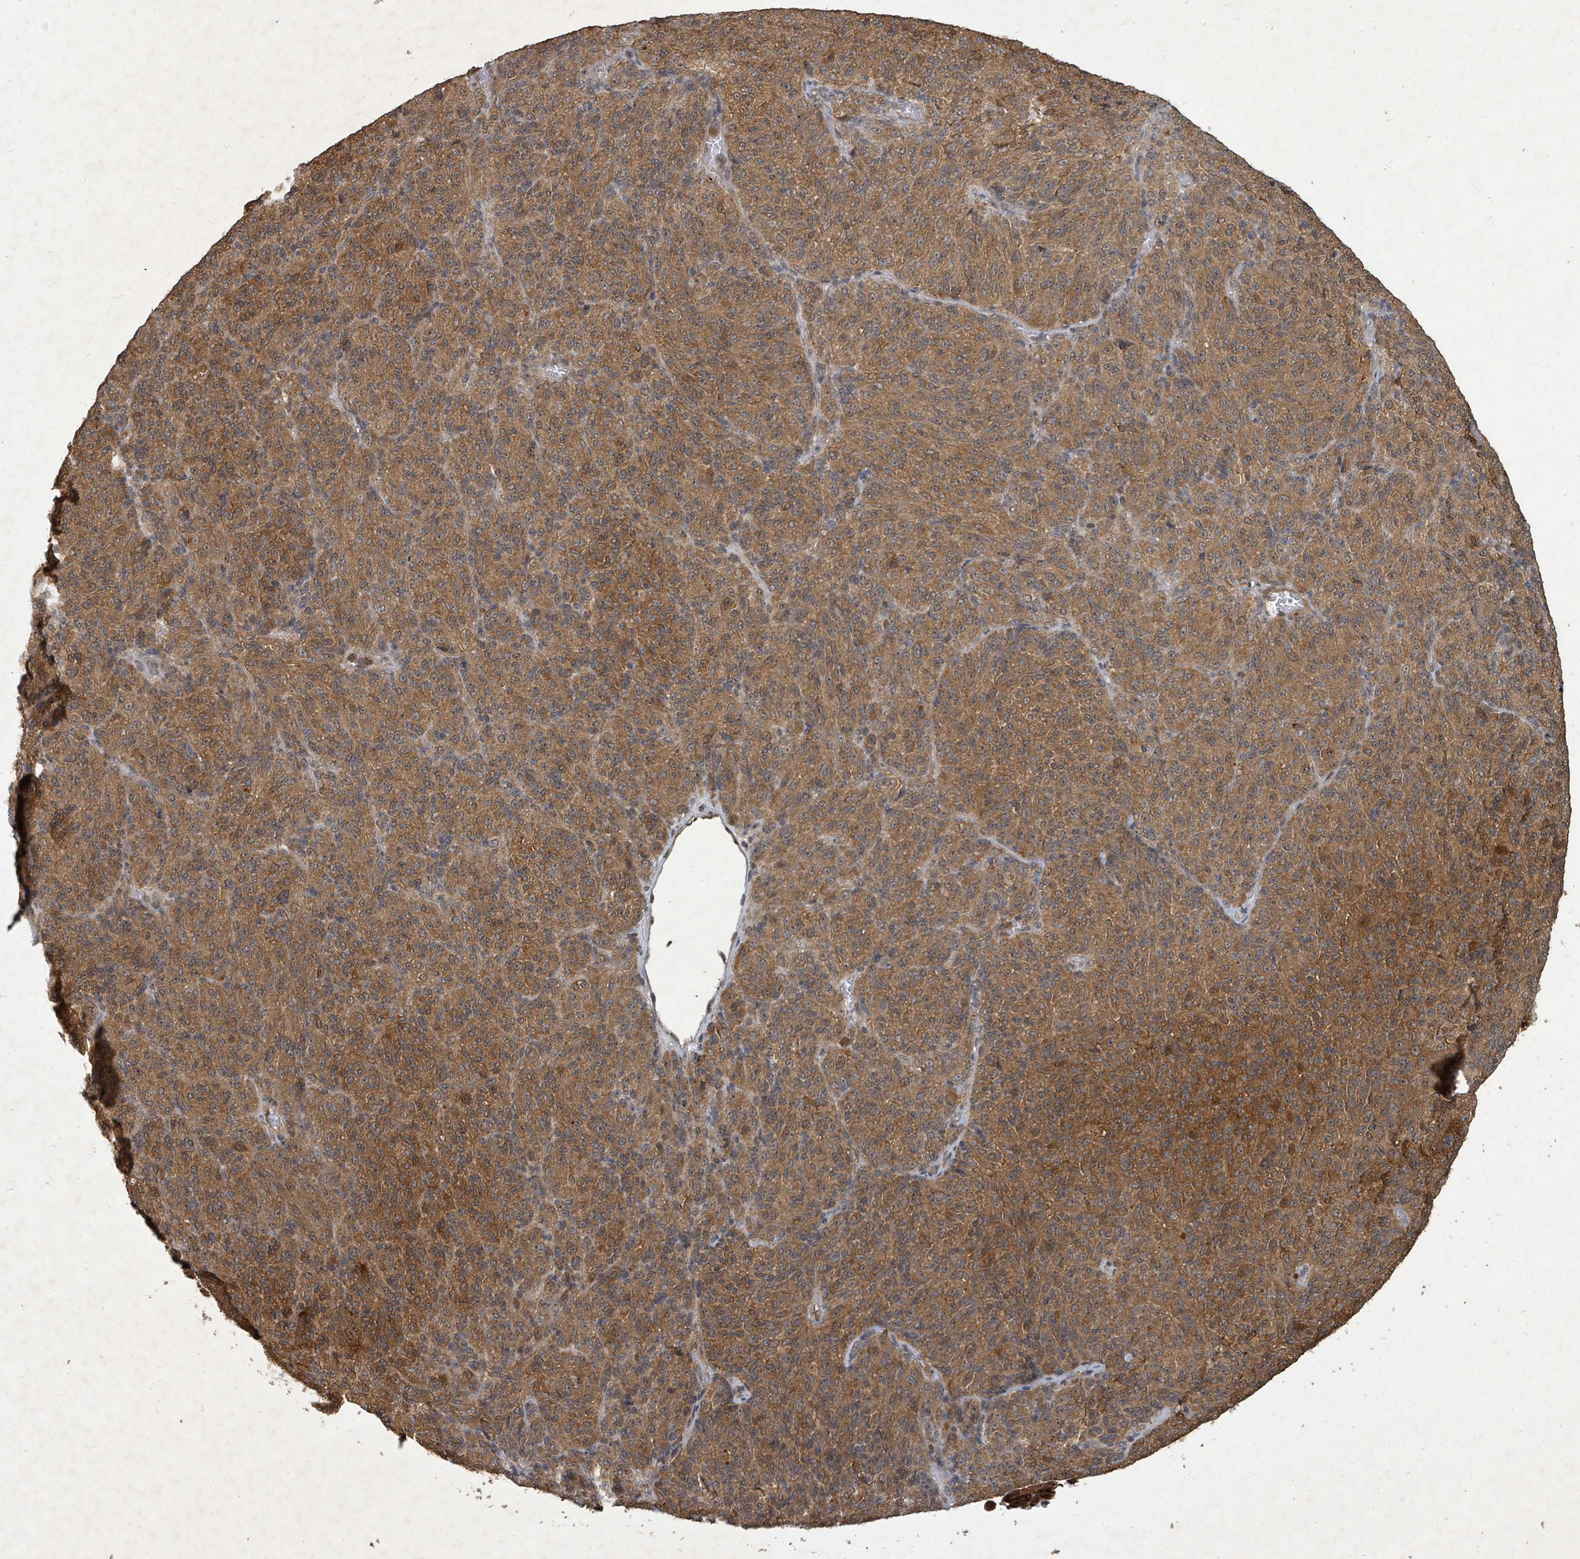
{"staining": {"intensity": "moderate", "quantity": ">75%", "location": "cytoplasmic/membranous"}, "tissue": "melanoma", "cell_type": "Tumor cells", "image_type": "cancer", "snomed": [{"axis": "morphology", "description": "Malignant melanoma, Metastatic site"}, {"axis": "topography", "description": "Brain"}], "caption": "IHC (DAB (3,3'-diaminobenzidine)) staining of malignant melanoma (metastatic site) displays moderate cytoplasmic/membranous protein positivity in about >75% of tumor cells. Nuclei are stained in blue.", "gene": "KDM4E", "patient": {"sex": "female", "age": 56}}